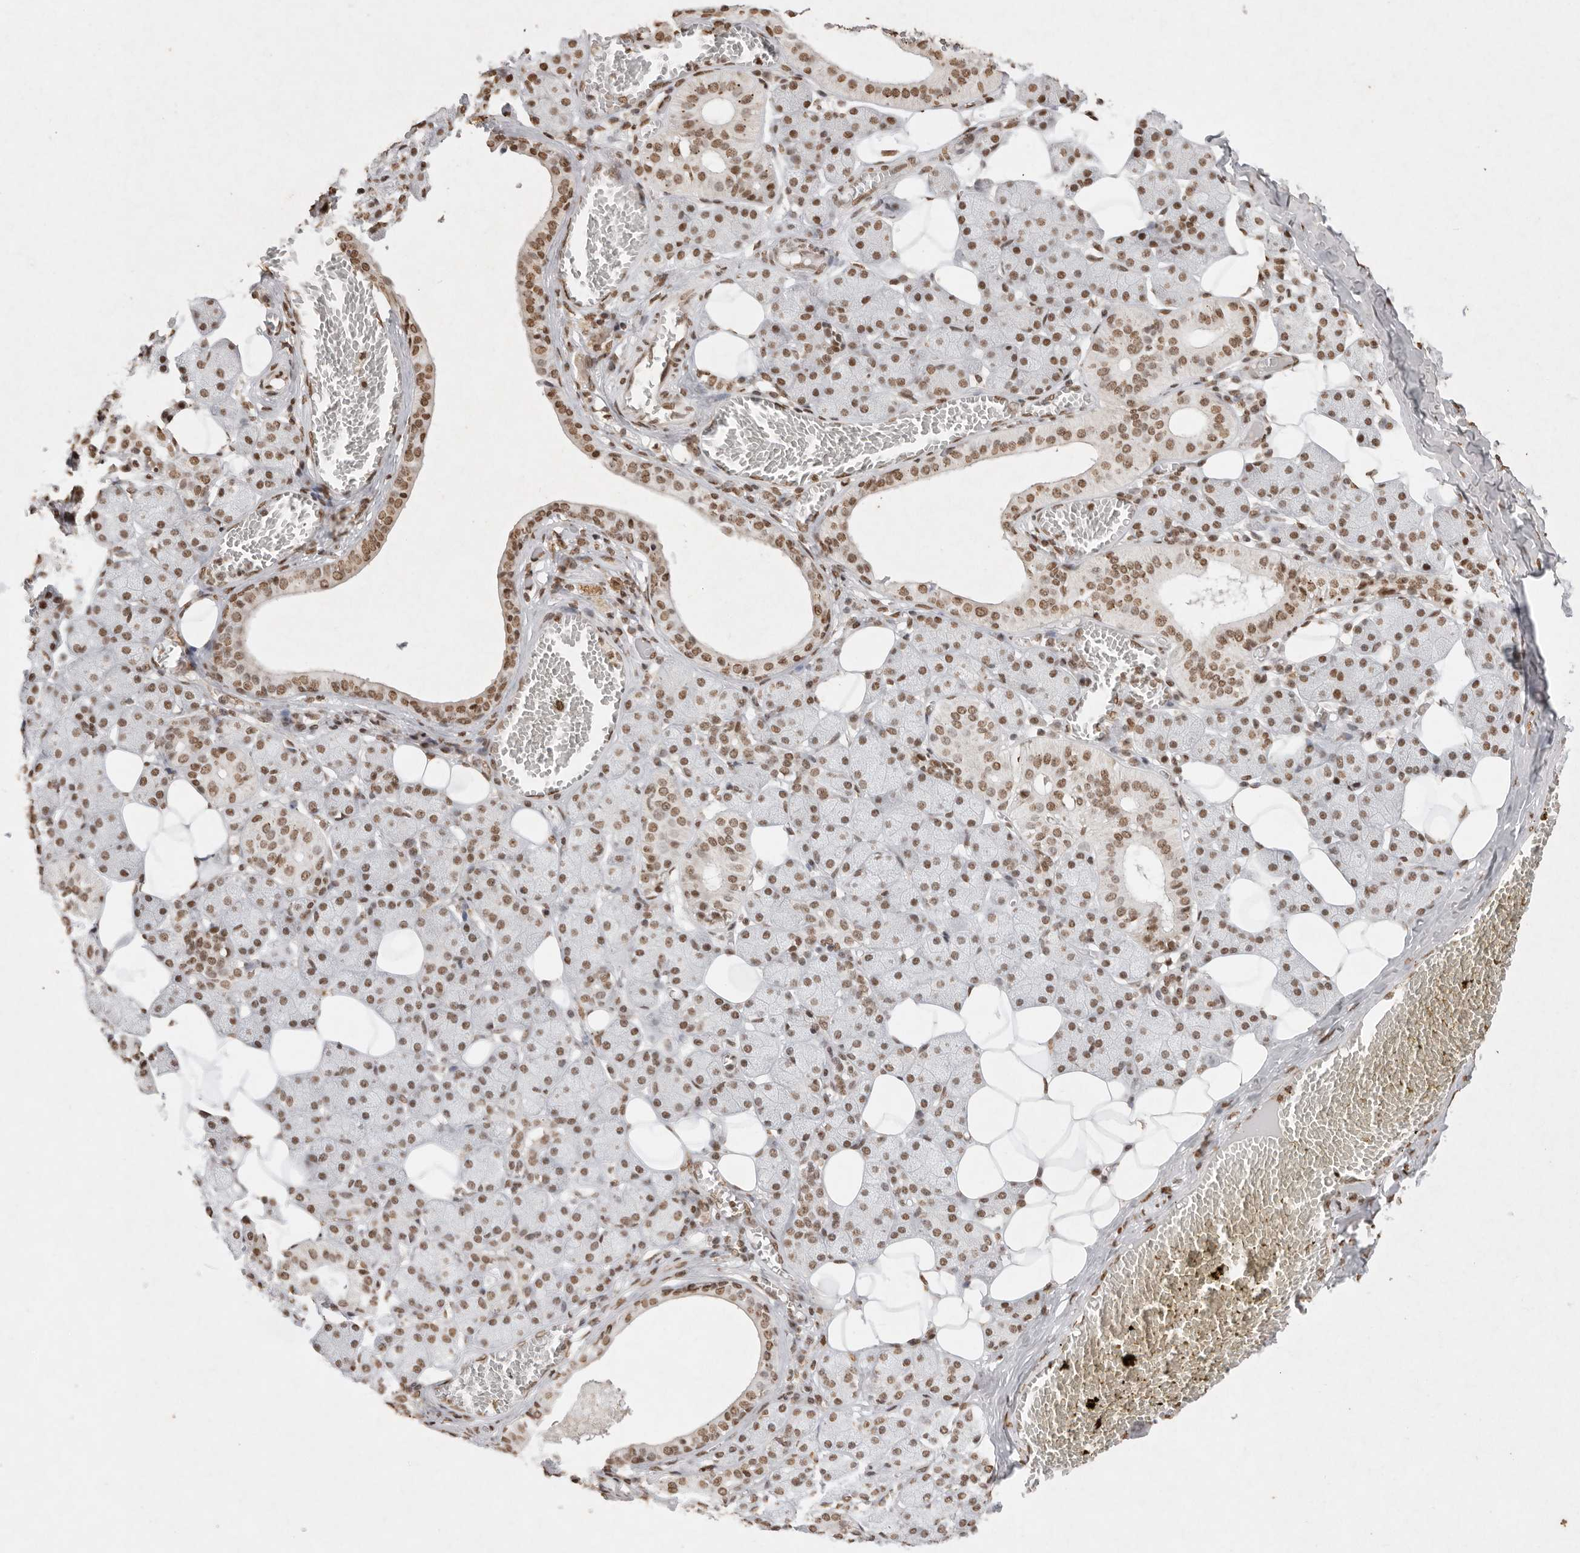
{"staining": {"intensity": "moderate", "quantity": "25%-75%", "location": "cytoplasmic/membranous,nuclear"}, "tissue": "salivary gland", "cell_type": "Glandular cells", "image_type": "normal", "snomed": [{"axis": "morphology", "description": "Normal tissue, NOS"}, {"axis": "topography", "description": "Salivary gland"}], "caption": "Salivary gland stained with IHC demonstrates moderate cytoplasmic/membranous,nuclear positivity in about 25%-75% of glandular cells. The staining is performed using DAB brown chromogen to label protein expression. The nuclei are counter-stained blue using hematoxylin.", "gene": "NKX3", "patient": {"sex": "female", "age": 33}}